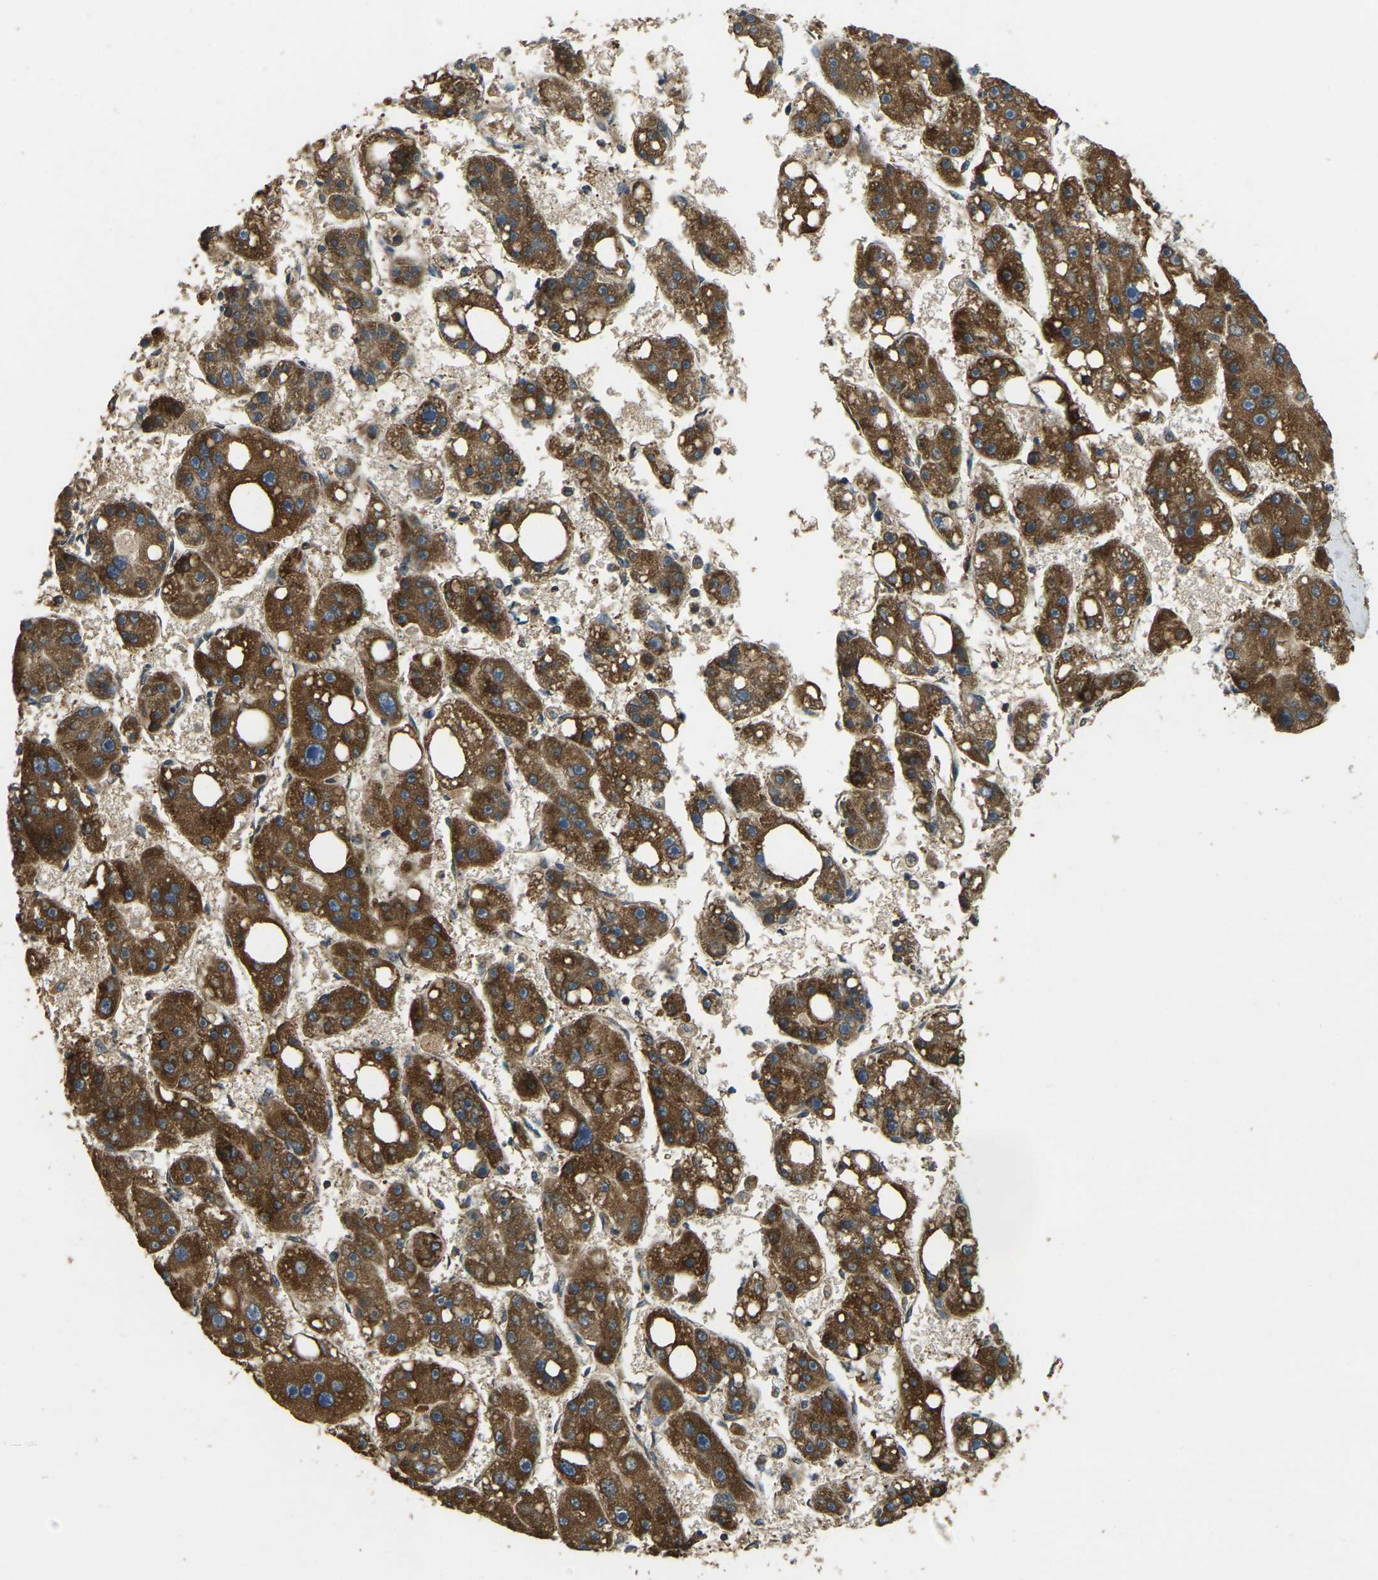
{"staining": {"intensity": "strong", "quantity": ">75%", "location": "cytoplasmic/membranous"}, "tissue": "liver cancer", "cell_type": "Tumor cells", "image_type": "cancer", "snomed": [{"axis": "morphology", "description": "Carcinoma, Hepatocellular, NOS"}, {"axis": "topography", "description": "Liver"}], "caption": "DAB immunohistochemical staining of liver hepatocellular carcinoma exhibits strong cytoplasmic/membranous protein expression in approximately >75% of tumor cells. The staining was performed using DAB to visualize the protein expression in brown, while the nuclei were stained in blue with hematoxylin (Magnification: 20x).", "gene": "ERGIC1", "patient": {"sex": "female", "age": 61}}